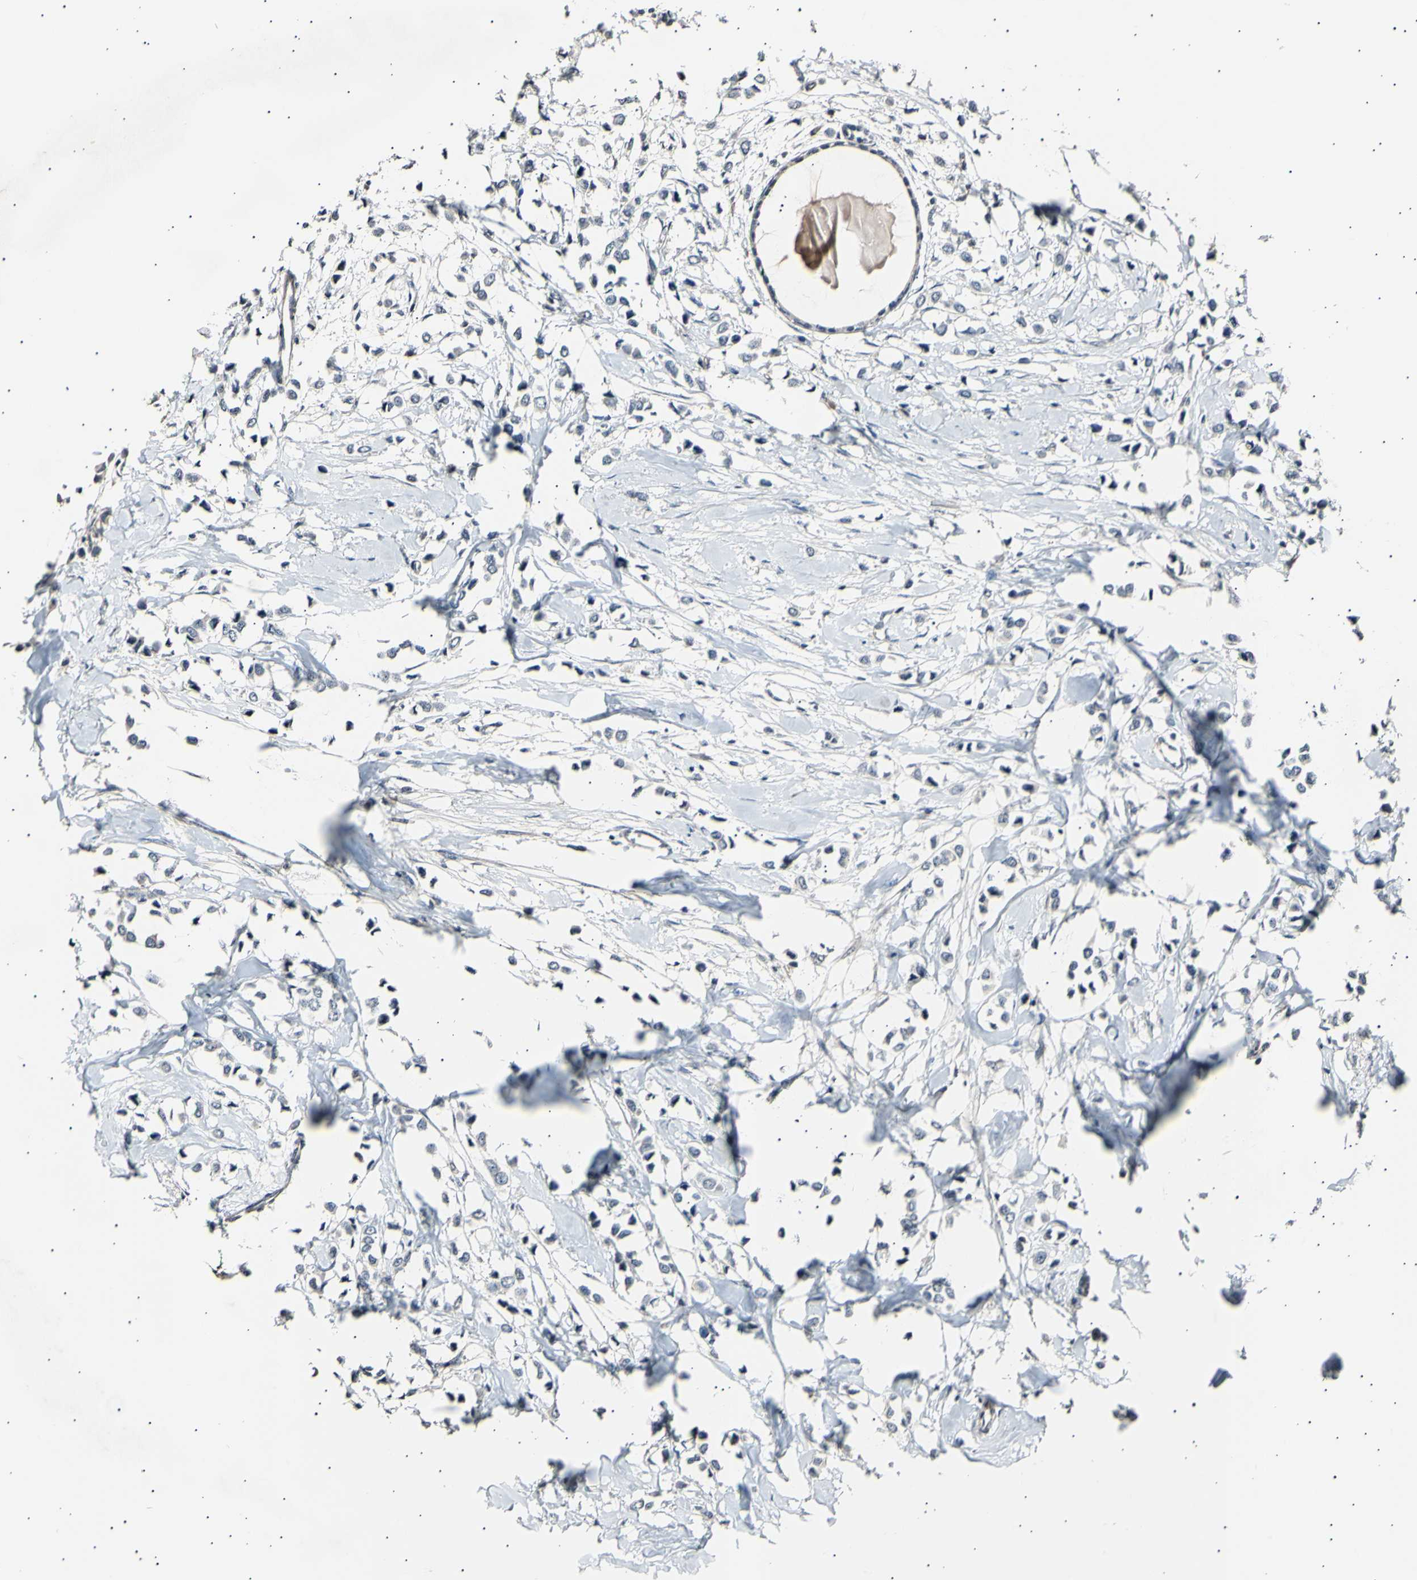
{"staining": {"intensity": "negative", "quantity": "none", "location": "none"}, "tissue": "breast cancer", "cell_type": "Tumor cells", "image_type": "cancer", "snomed": [{"axis": "morphology", "description": "Lobular carcinoma"}, {"axis": "topography", "description": "Breast"}], "caption": "There is no significant positivity in tumor cells of breast cancer. (Brightfield microscopy of DAB IHC at high magnification).", "gene": "AK1", "patient": {"sex": "female", "age": 51}}